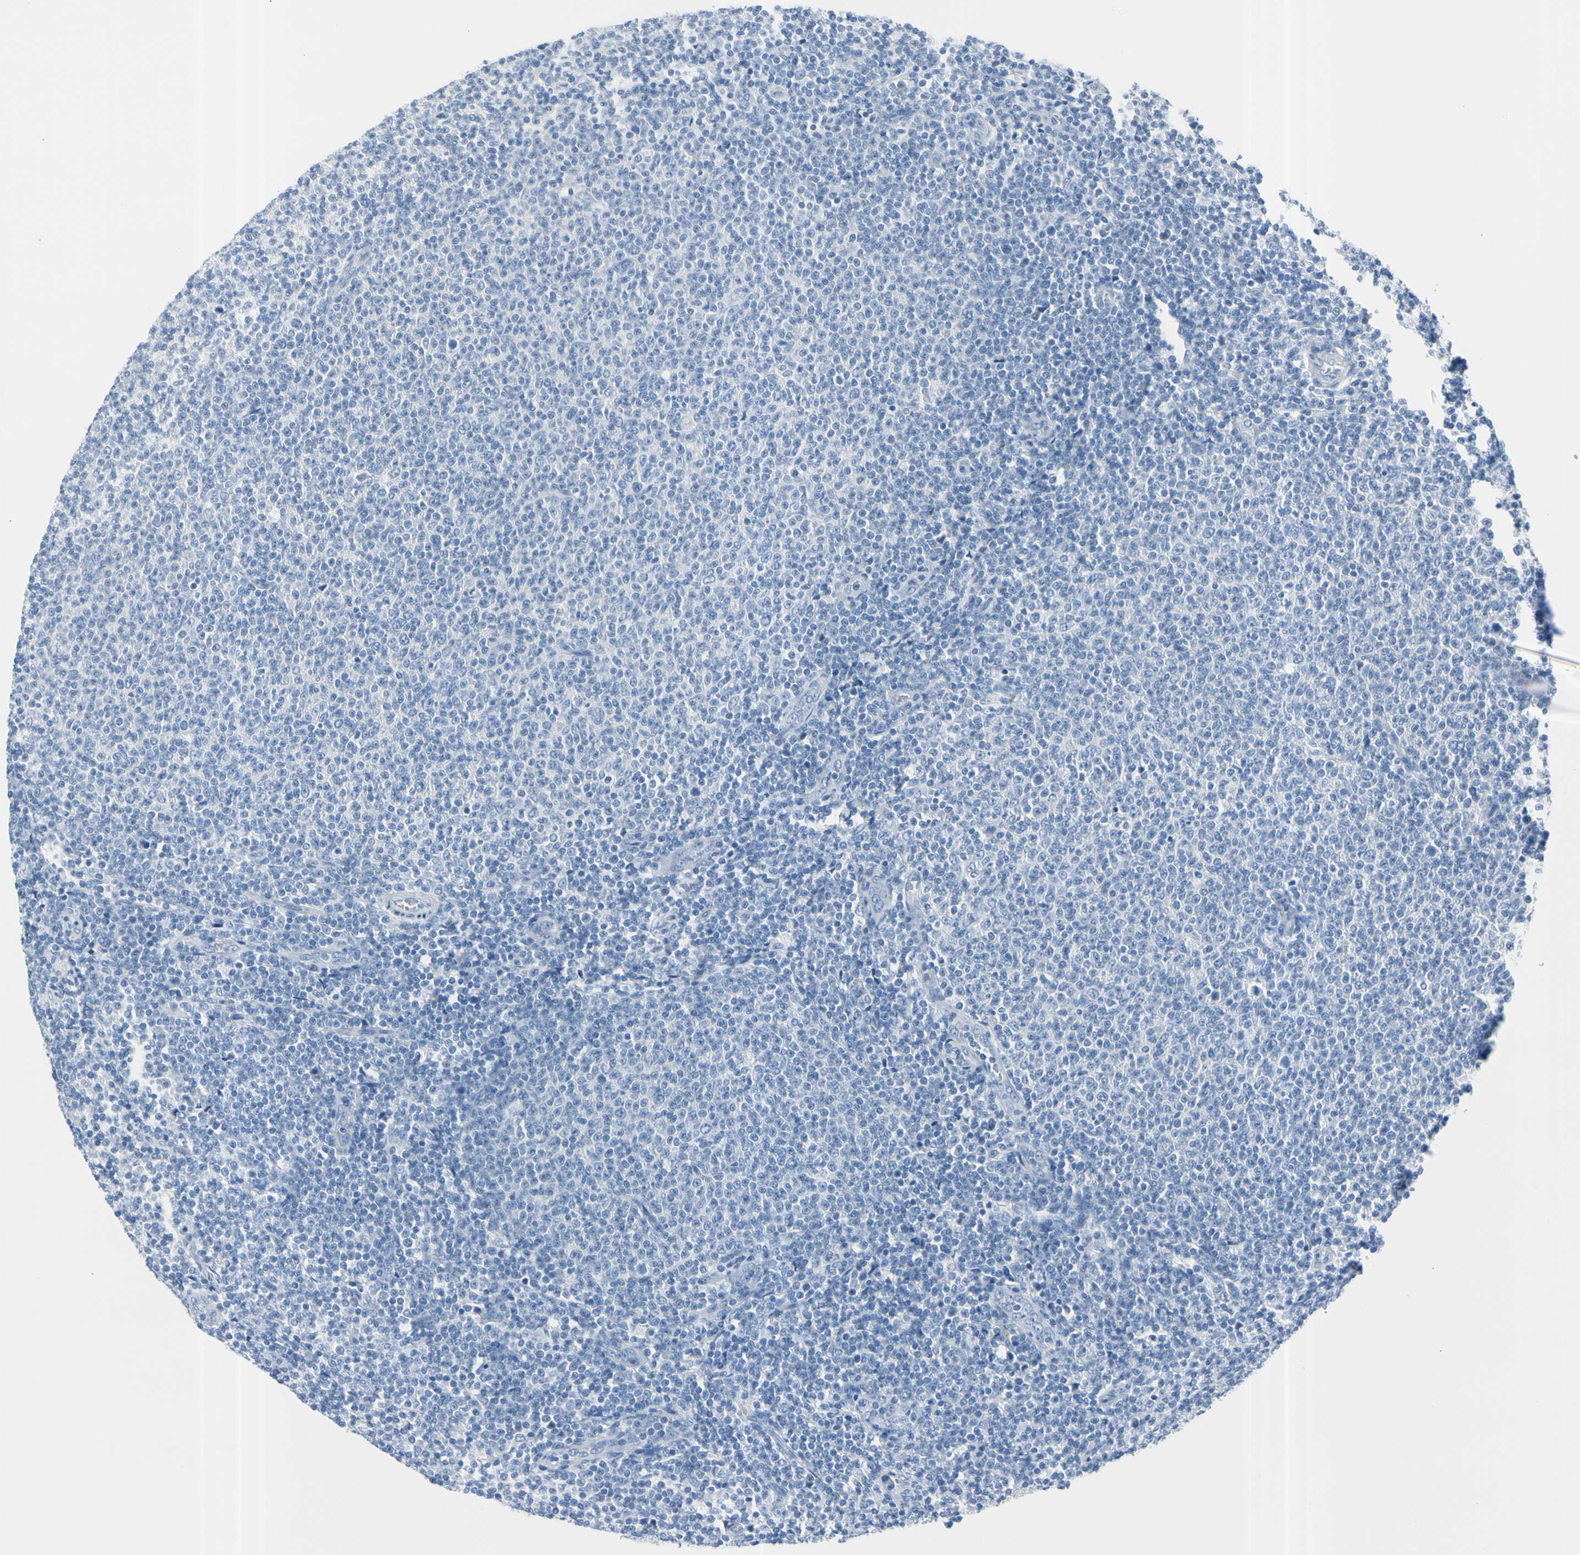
{"staining": {"intensity": "negative", "quantity": "none", "location": "none"}, "tissue": "lymphoma", "cell_type": "Tumor cells", "image_type": "cancer", "snomed": [{"axis": "morphology", "description": "Malignant lymphoma, non-Hodgkin's type, Low grade"}, {"axis": "topography", "description": "Lymph node"}], "caption": "Tumor cells show no significant positivity in lymphoma.", "gene": "TPO", "patient": {"sex": "male", "age": 66}}